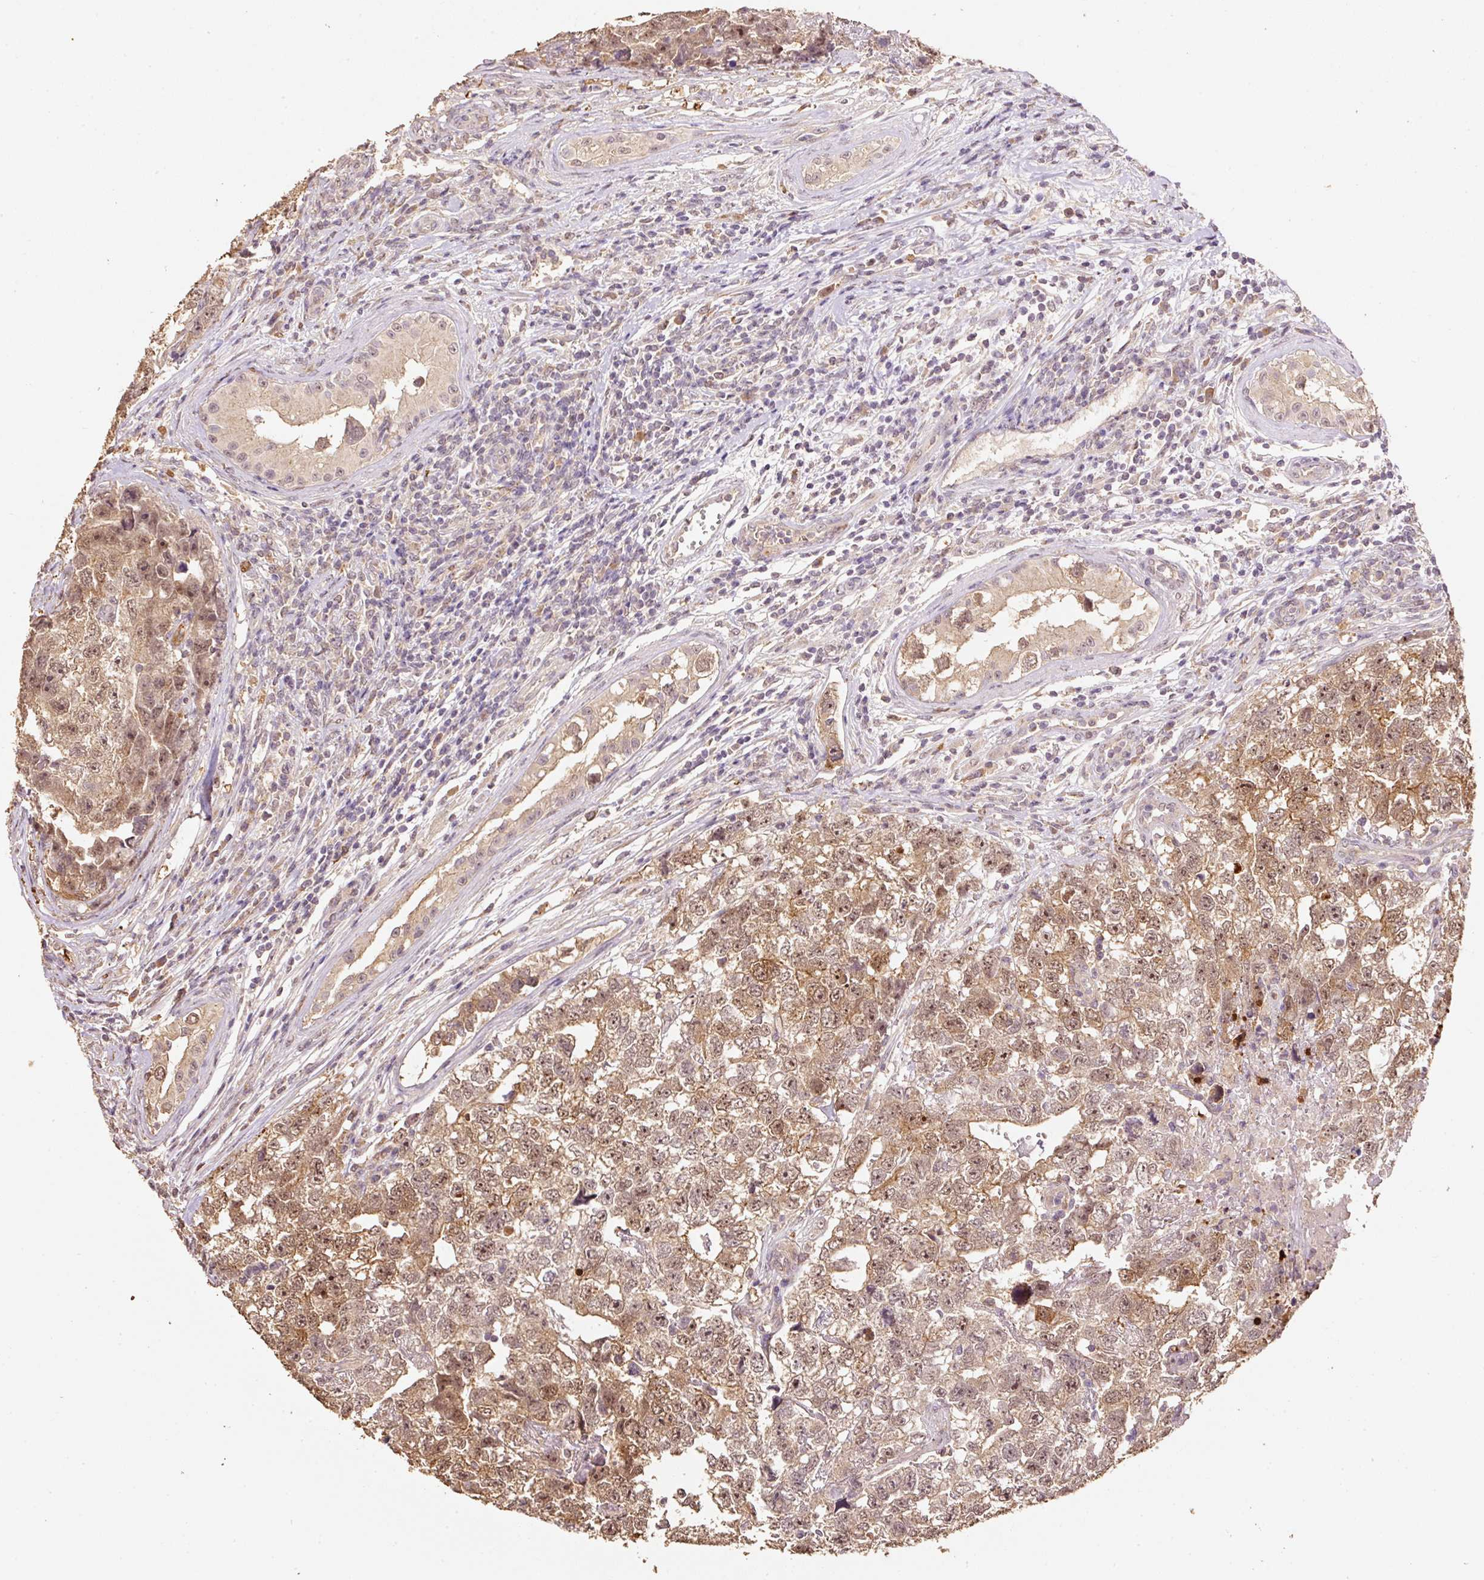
{"staining": {"intensity": "moderate", "quantity": ">75%", "location": "cytoplasmic/membranous,nuclear"}, "tissue": "testis cancer", "cell_type": "Tumor cells", "image_type": "cancer", "snomed": [{"axis": "morphology", "description": "Carcinoma, Embryonal, NOS"}, {"axis": "topography", "description": "Testis"}], "caption": "Embryonal carcinoma (testis) stained for a protein displays moderate cytoplasmic/membranous and nuclear positivity in tumor cells.", "gene": "HERC2", "patient": {"sex": "male", "age": 22}}